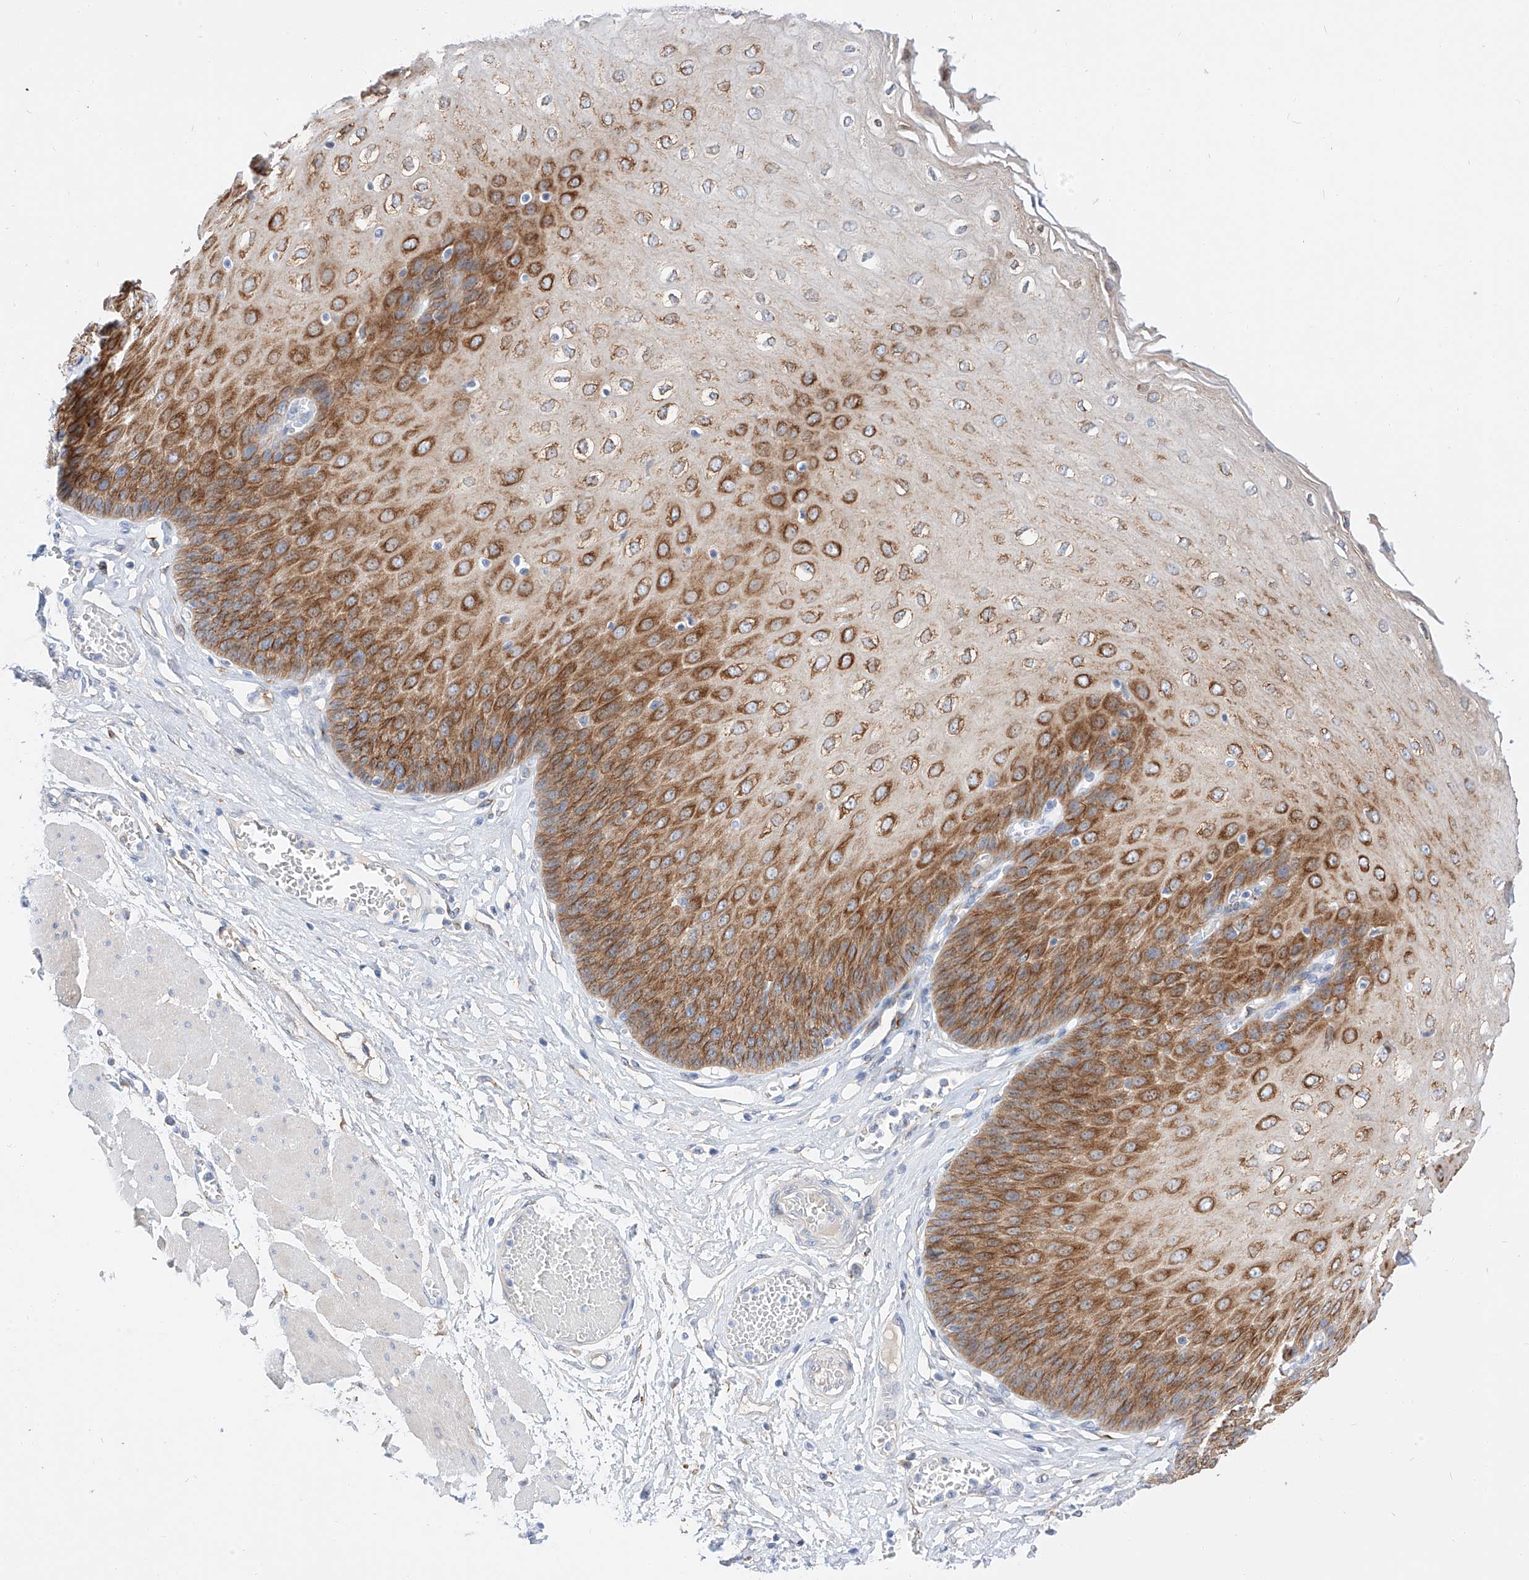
{"staining": {"intensity": "strong", "quantity": ">75%", "location": "cytoplasmic/membranous"}, "tissue": "esophagus", "cell_type": "Squamous epithelial cells", "image_type": "normal", "snomed": [{"axis": "morphology", "description": "Normal tissue, NOS"}, {"axis": "topography", "description": "Esophagus"}], "caption": "A brown stain shows strong cytoplasmic/membranous staining of a protein in squamous epithelial cells of unremarkable esophagus.", "gene": "MAP7", "patient": {"sex": "male", "age": 60}}